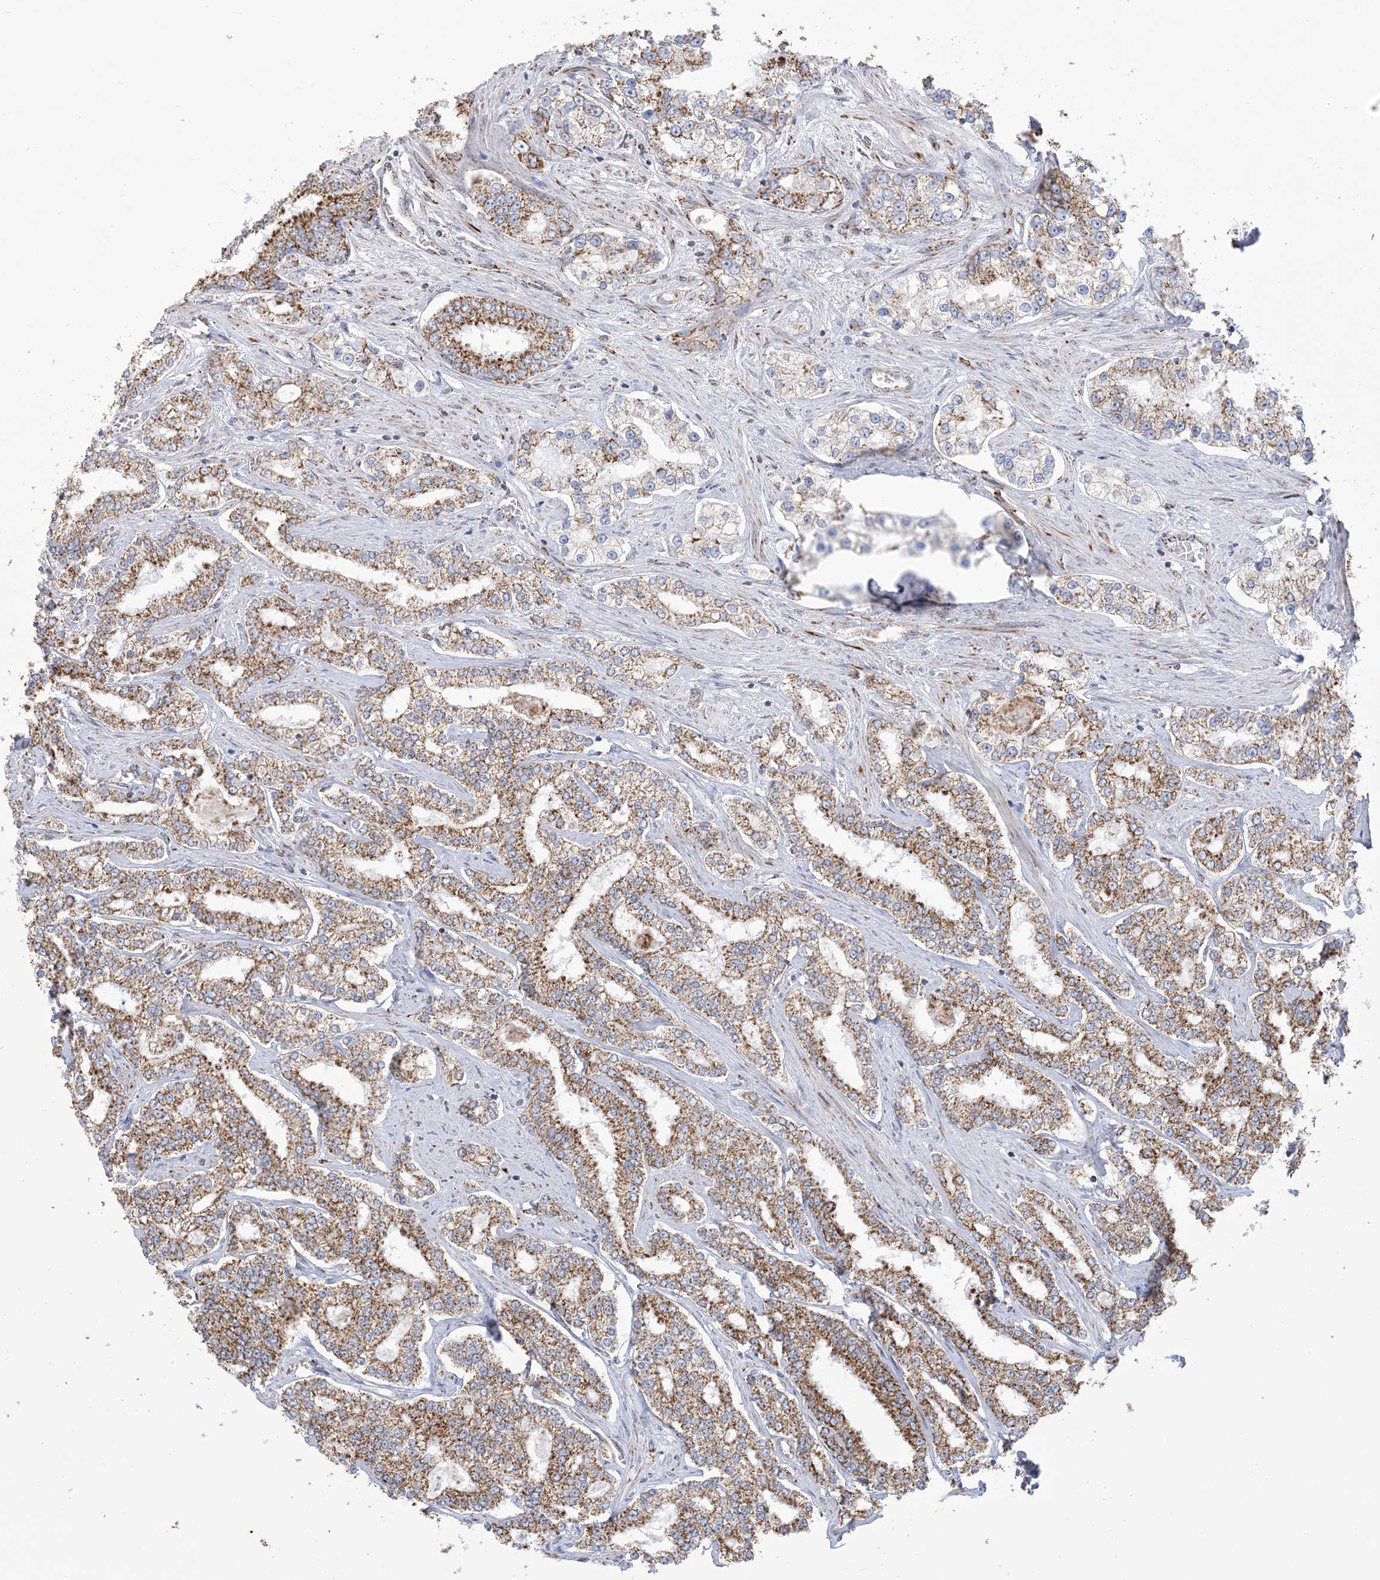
{"staining": {"intensity": "moderate", "quantity": ">75%", "location": "cytoplasmic/membranous"}, "tissue": "prostate cancer", "cell_type": "Tumor cells", "image_type": "cancer", "snomed": [{"axis": "morphology", "description": "Normal tissue, NOS"}, {"axis": "morphology", "description": "Adenocarcinoma, High grade"}, {"axis": "topography", "description": "Prostate"}], "caption": "Protein staining displays moderate cytoplasmic/membranous staining in approximately >75% of tumor cells in high-grade adenocarcinoma (prostate). The protein is stained brown, and the nuclei are stained in blue (DAB IHC with brightfield microscopy, high magnification).", "gene": "SAMM50", "patient": {"sex": "male", "age": 83}}